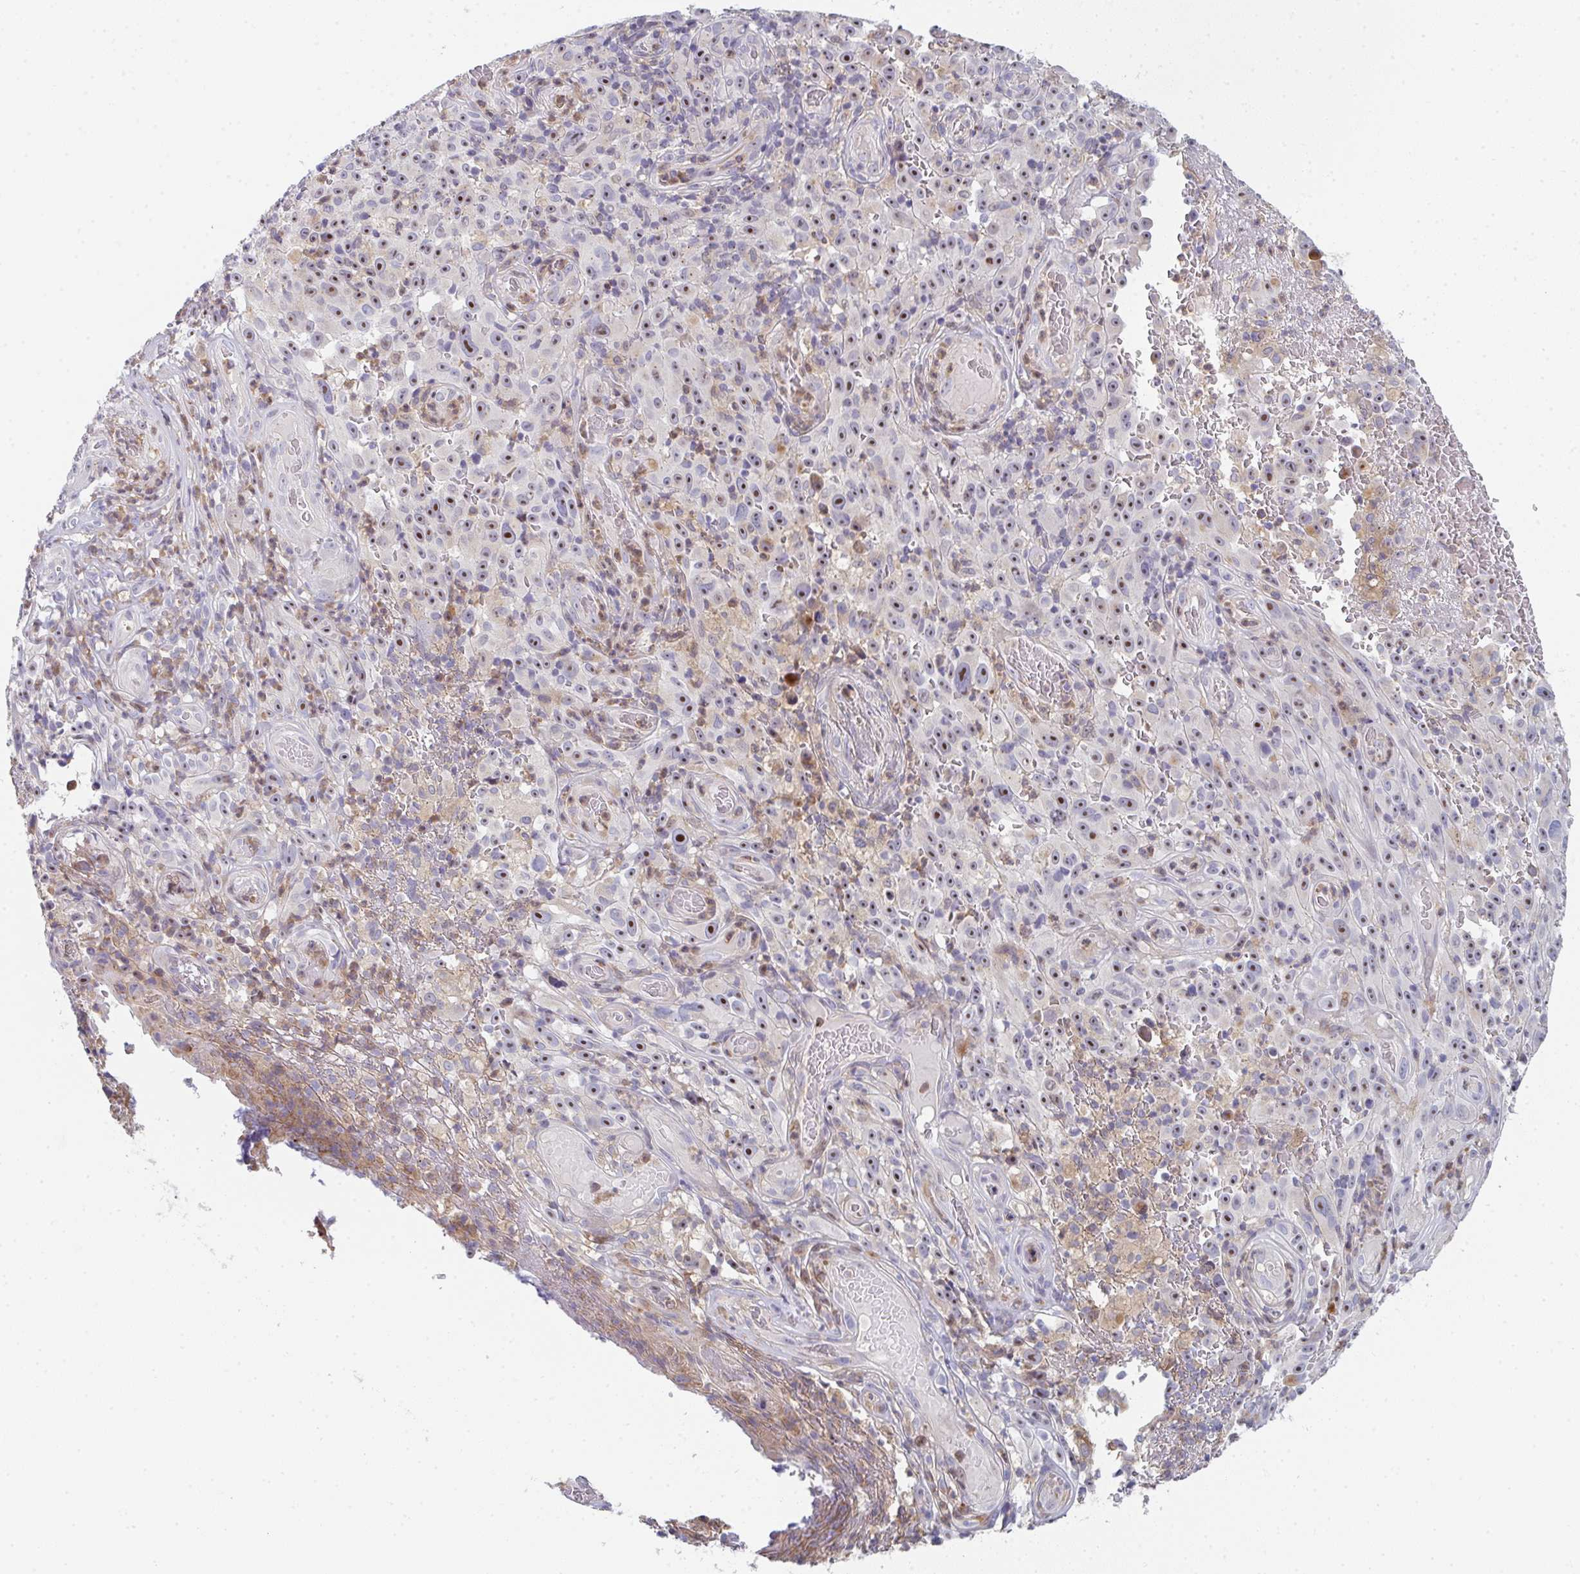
{"staining": {"intensity": "moderate", "quantity": ">75%", "location": "nuclear"}, "tissue": "melanoma", "cell_type": "Tumor cells", "image_type": "cancer", "snomed": [{"axis": "morphology", "description": "Malignant melanoma, NOS"}, {"axis": "topography", "description": "Skin"}], "caption": "Human malignant melanoma stained for a protein (brown) reveals moderate nuclear positive expression in about >75% of tumor cells.", "gene": "KLHL33", "patient": {"sex": "female", "age": 82}}